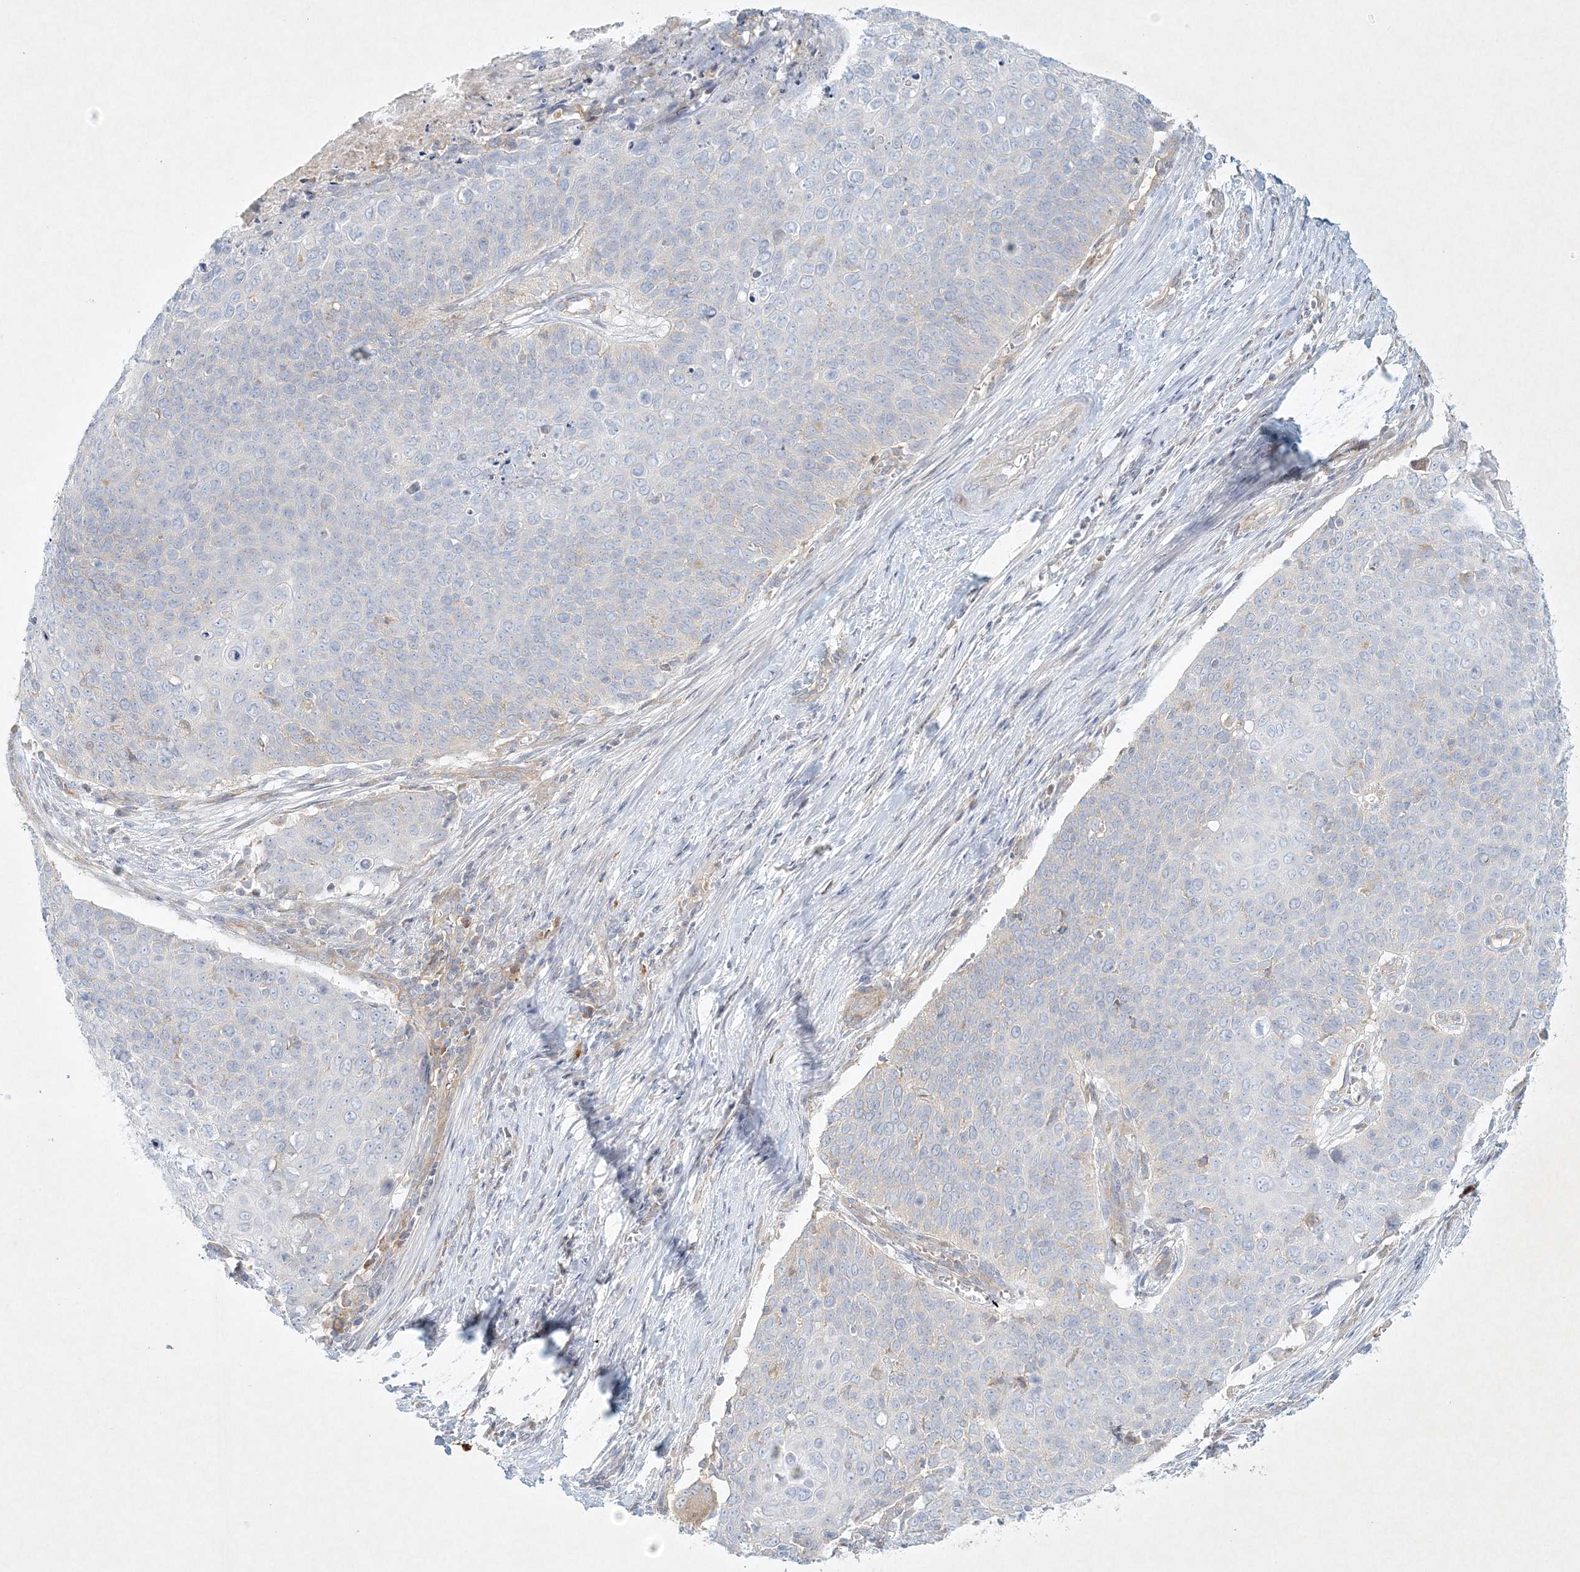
{"staining": {"intensity": "negative", "quantity": "none", "location": "none"}, "tissue": "cervical cancer", "cell_type": "Tumor cells", "image_type": "cancer", "snomed": [{"axis": "morphology", "description": "Squamous cell carcinoma, NOS"}, {"axis": "topography", "description": "Cervix"}], "caption": "High magnification brightfield microscopy of cervical squamous cell carcinoma stained with DAB (brown) and counterstained with hematoxylin (blue): tumor cells show no significant expression. (Stains: DAB immunohistochemistry (IHC) with hematoxylin counter stain, Microscopy: brightfield microscopy at high magnification).", "gene": "STK11IP", "patient": {"sex": "female", "age": 39}}